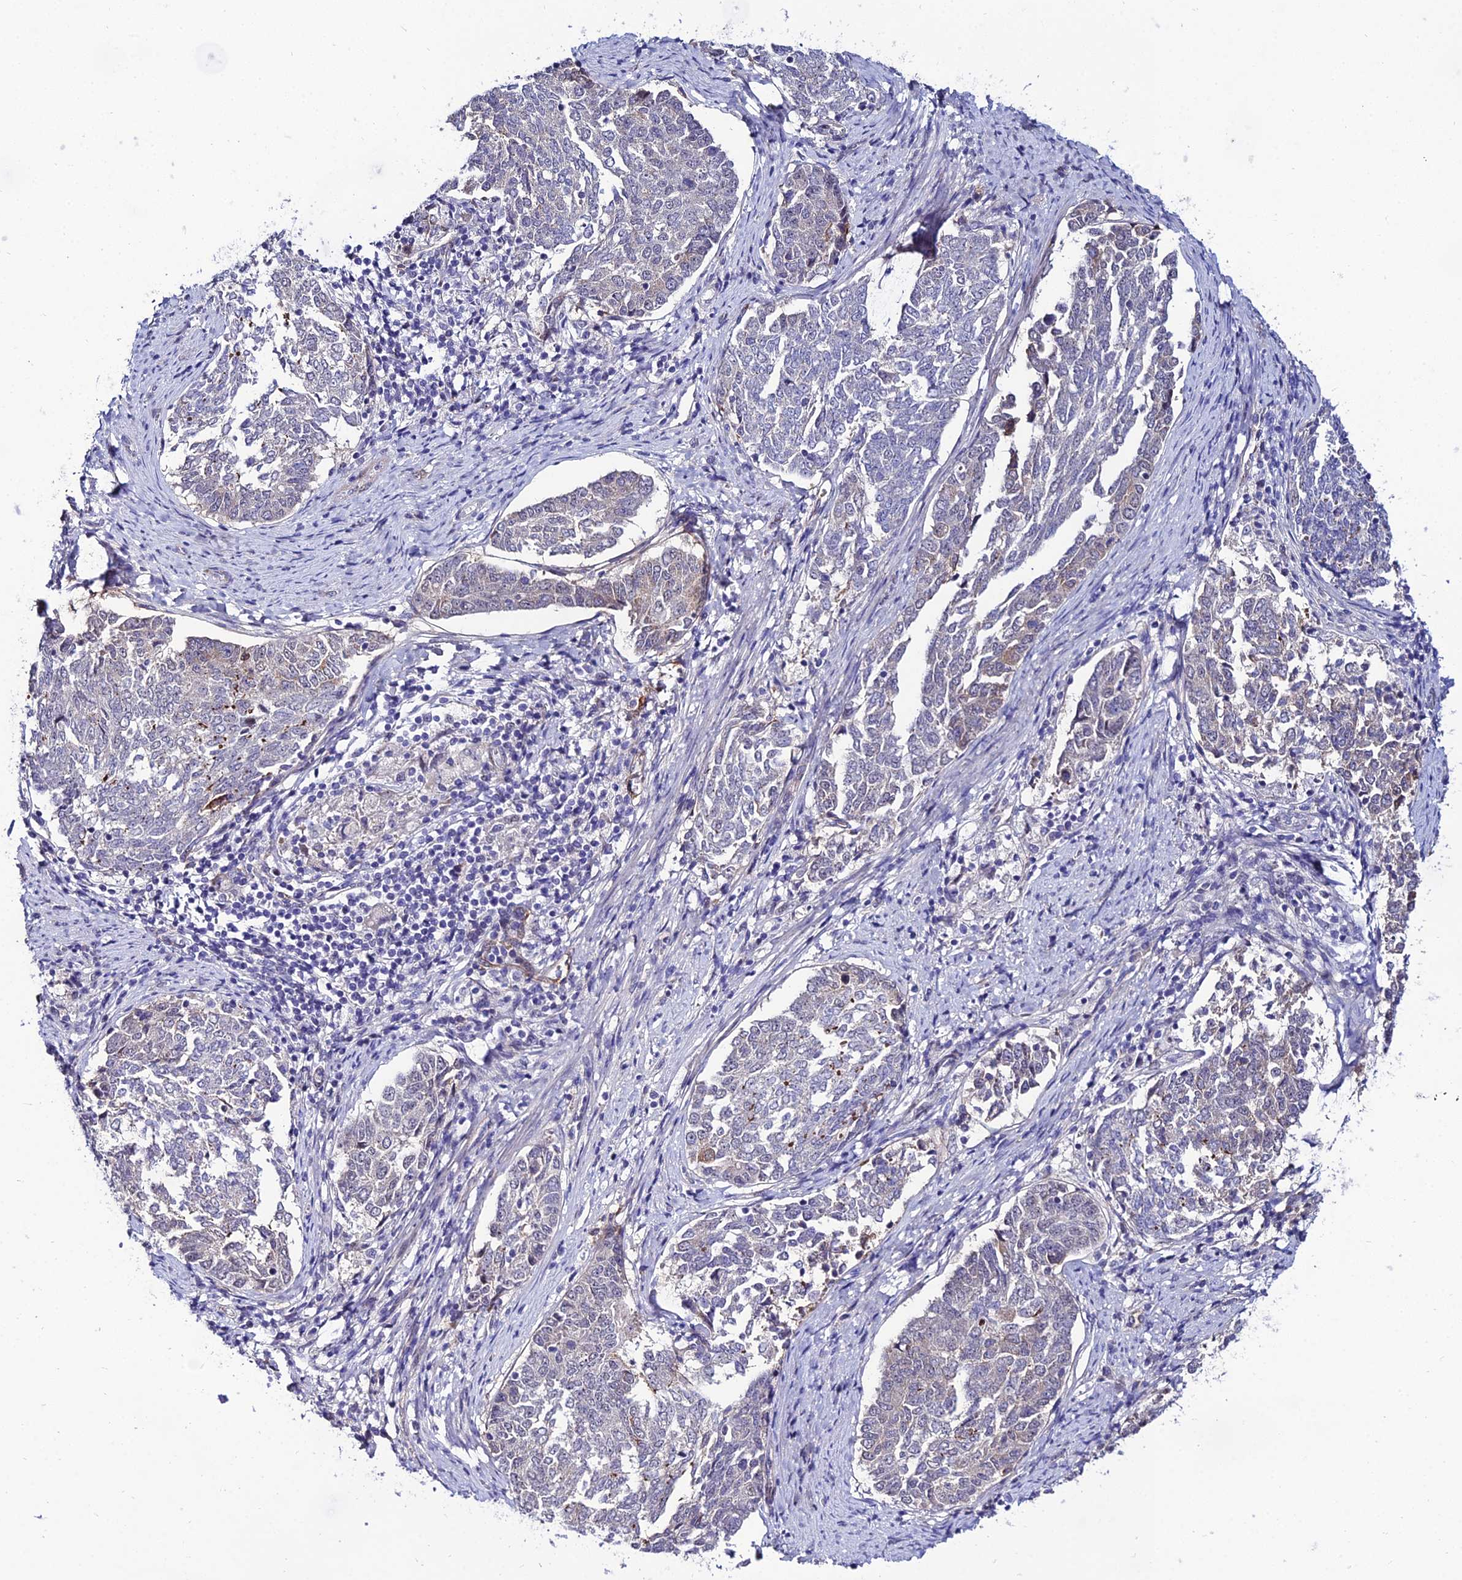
{"staining": {"intensity": "negative", "quantity": "none", "location": "none"}, "tissue": "endometrial cancer", "cell_type": "Tumor cells", "image_type": "cancer", "snomed": [{"axis": "morphology", "description": "Adenocarcinoma, NOS"}, {"axis": "topography", "description": "Endometrium"}], "caption": "This micrograph is of endometrial cancer stained with immunohistochemistry to label a protein in brown with the nuclei are counter-stained blue. There is no staining in tumor cells. (Immunohistochemistry (ihc), brightfield microscopy, high magnification).", "gene": "SYT15", "patient": {"sex": "female", "age": 80}}